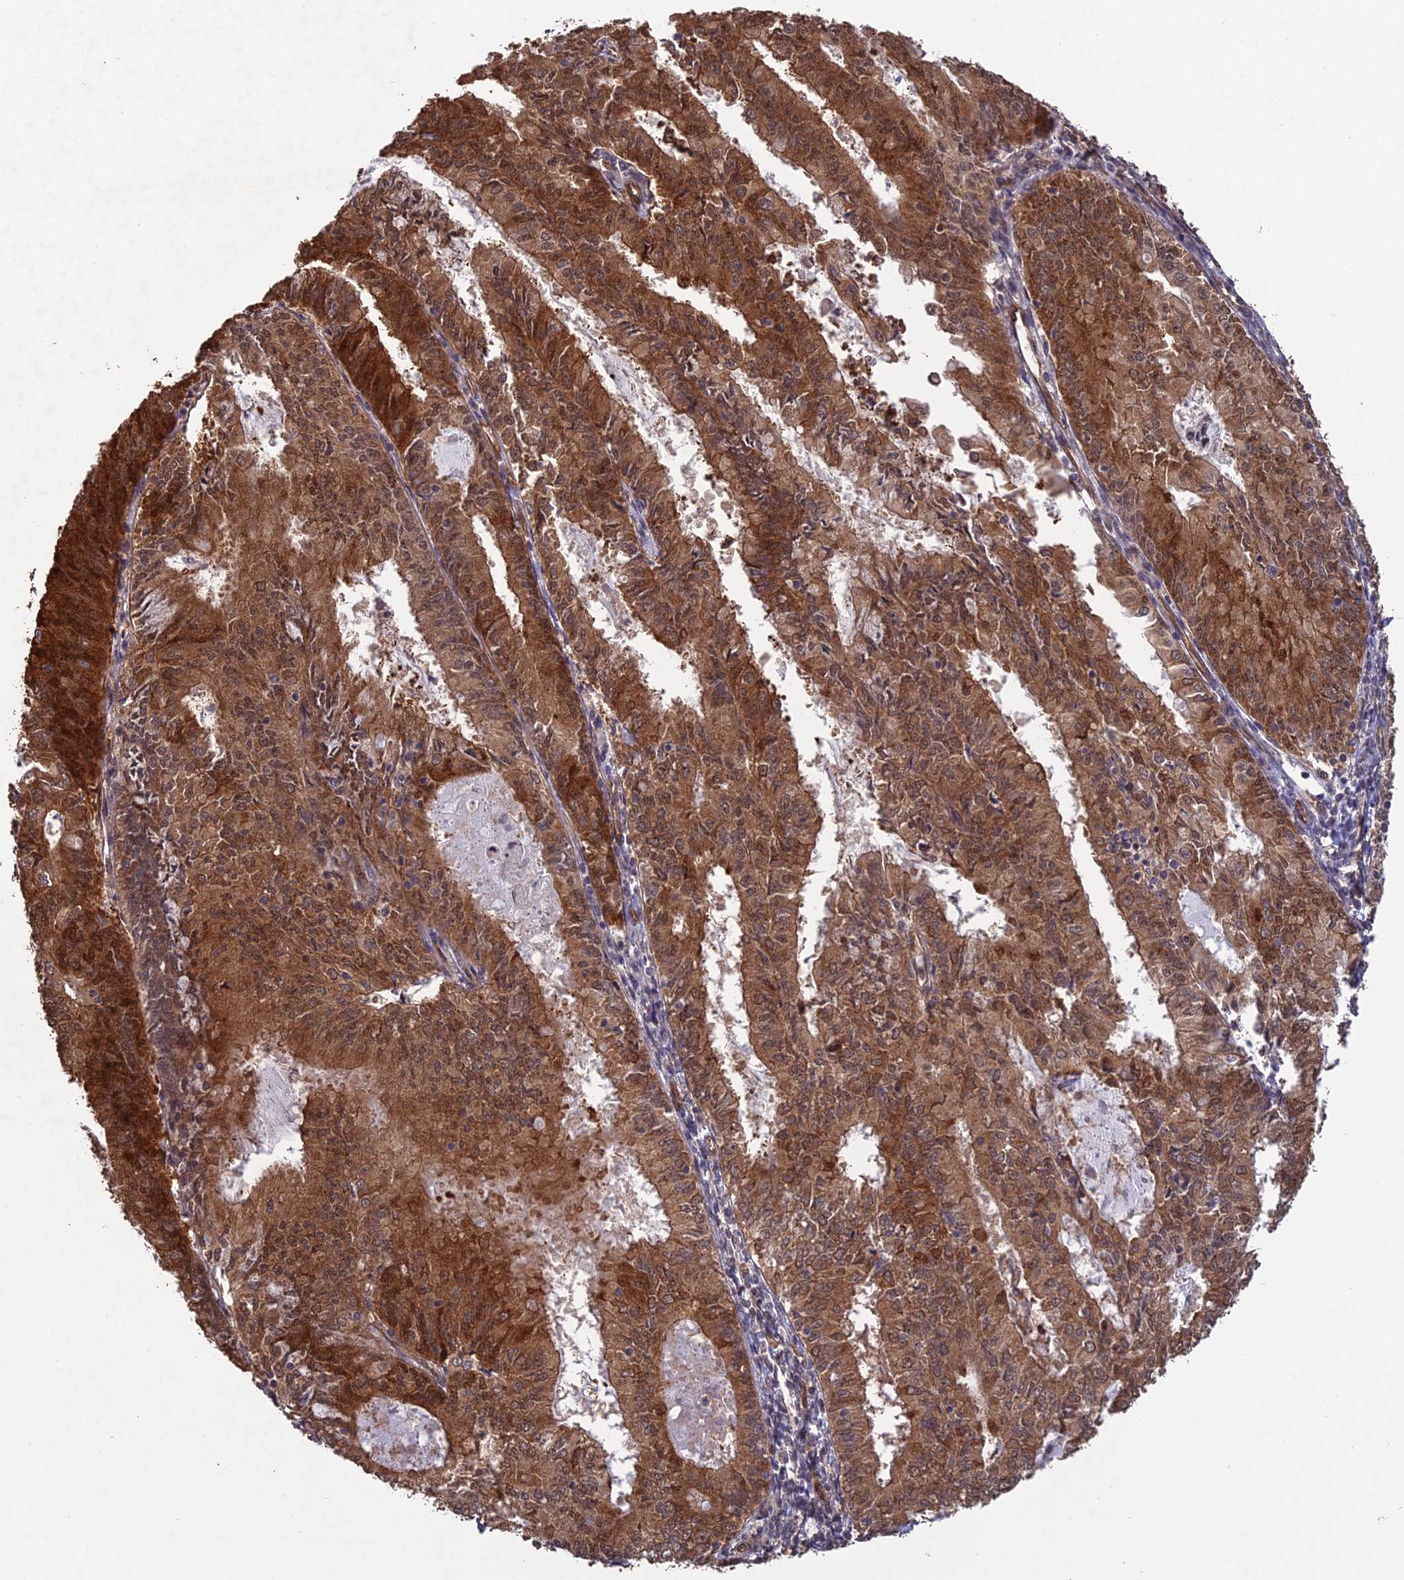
{"staining": {"intensity": "strong", "quantity": ">75%", "location": "cytoplasmic/membranous,nuclear"}, "tissue": "endometrial cancer", "cell_type": "Tumor cells", "image_type": "cancer", "snomed": [{"axis": "morphology", "description": "Adenocarcinoma, NOS"}, {"axis": "topography", "description": "Endometrium"}], "caption": "About >75% of tumor cells in adenocarcinoma (endometrial) exhibit strong cytoplasmic/membranous and nuclear protein expression as visualized by brown immunohistochemical staining.", "gene": "RALGAPA2", "patient": {"sex": "female", "age": 57}}